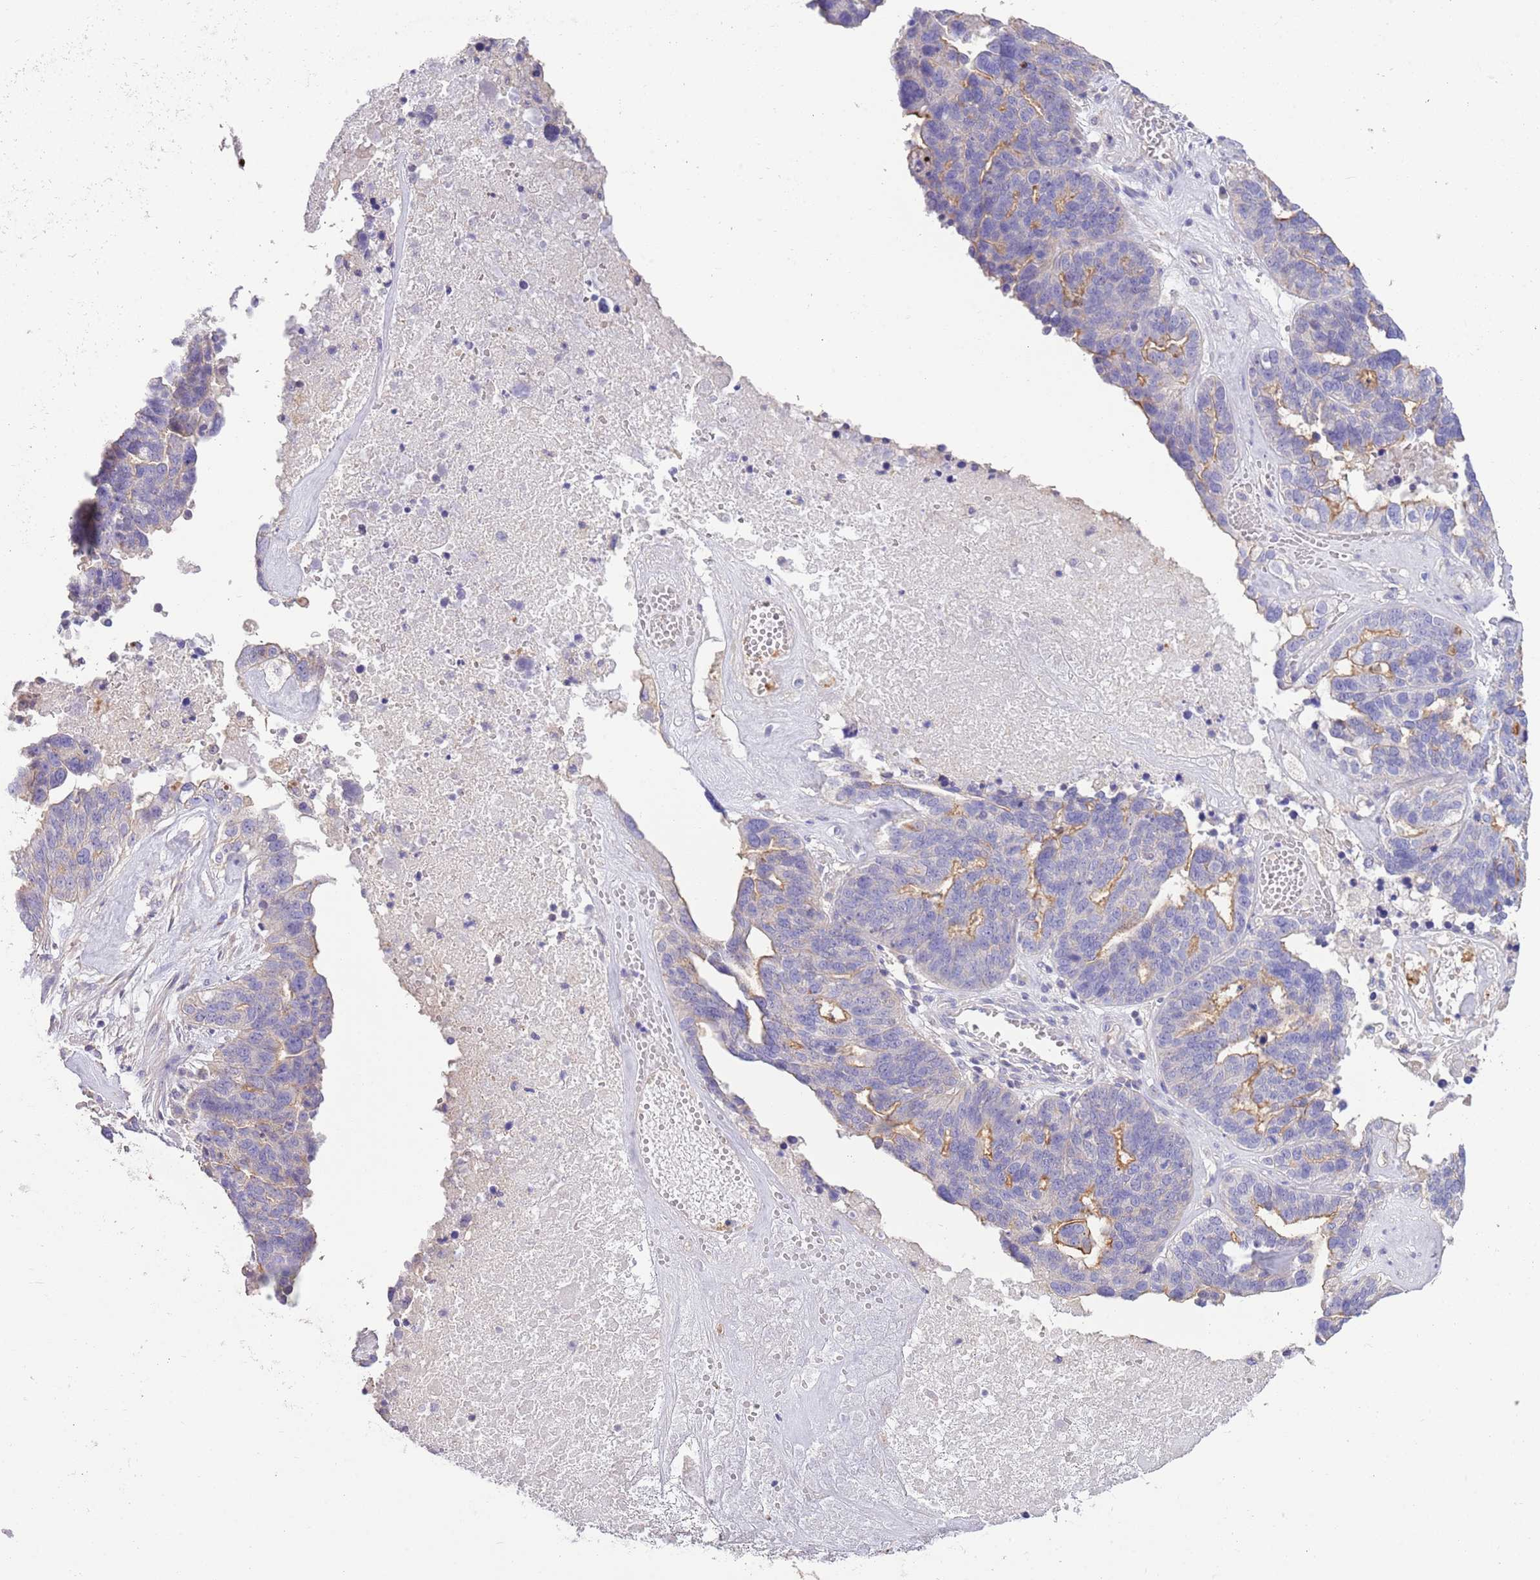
{"staining": {"intensity": "weak", "quantity": "<25%", "location": "cytoplasmic/membranous"}, "tissue": "ovarian cancer", "cell_type": "Tumor cells", "image_type": "cancer", "snomed": [{"axis": "morphology", "description": "Cystadenocarcinoma, serous, NOS"}, {"axis": "topography", "description": "Ovary"}], "caption": "The immunohistochemistry (IHC) photomicrograph has no significant positivity in tumor cells of ovarian cancer (serous cystadenocarcinoma) tissue. (Stains: DAB (3,3'-diaminobenzidine) immunohistochemistry (IHC) with hematoxylin counter stain, Microscopy: brightfield microscopy at high magnification).", "gene": "SFTPA1", "patient": {"sex": "female", "age": 59}}